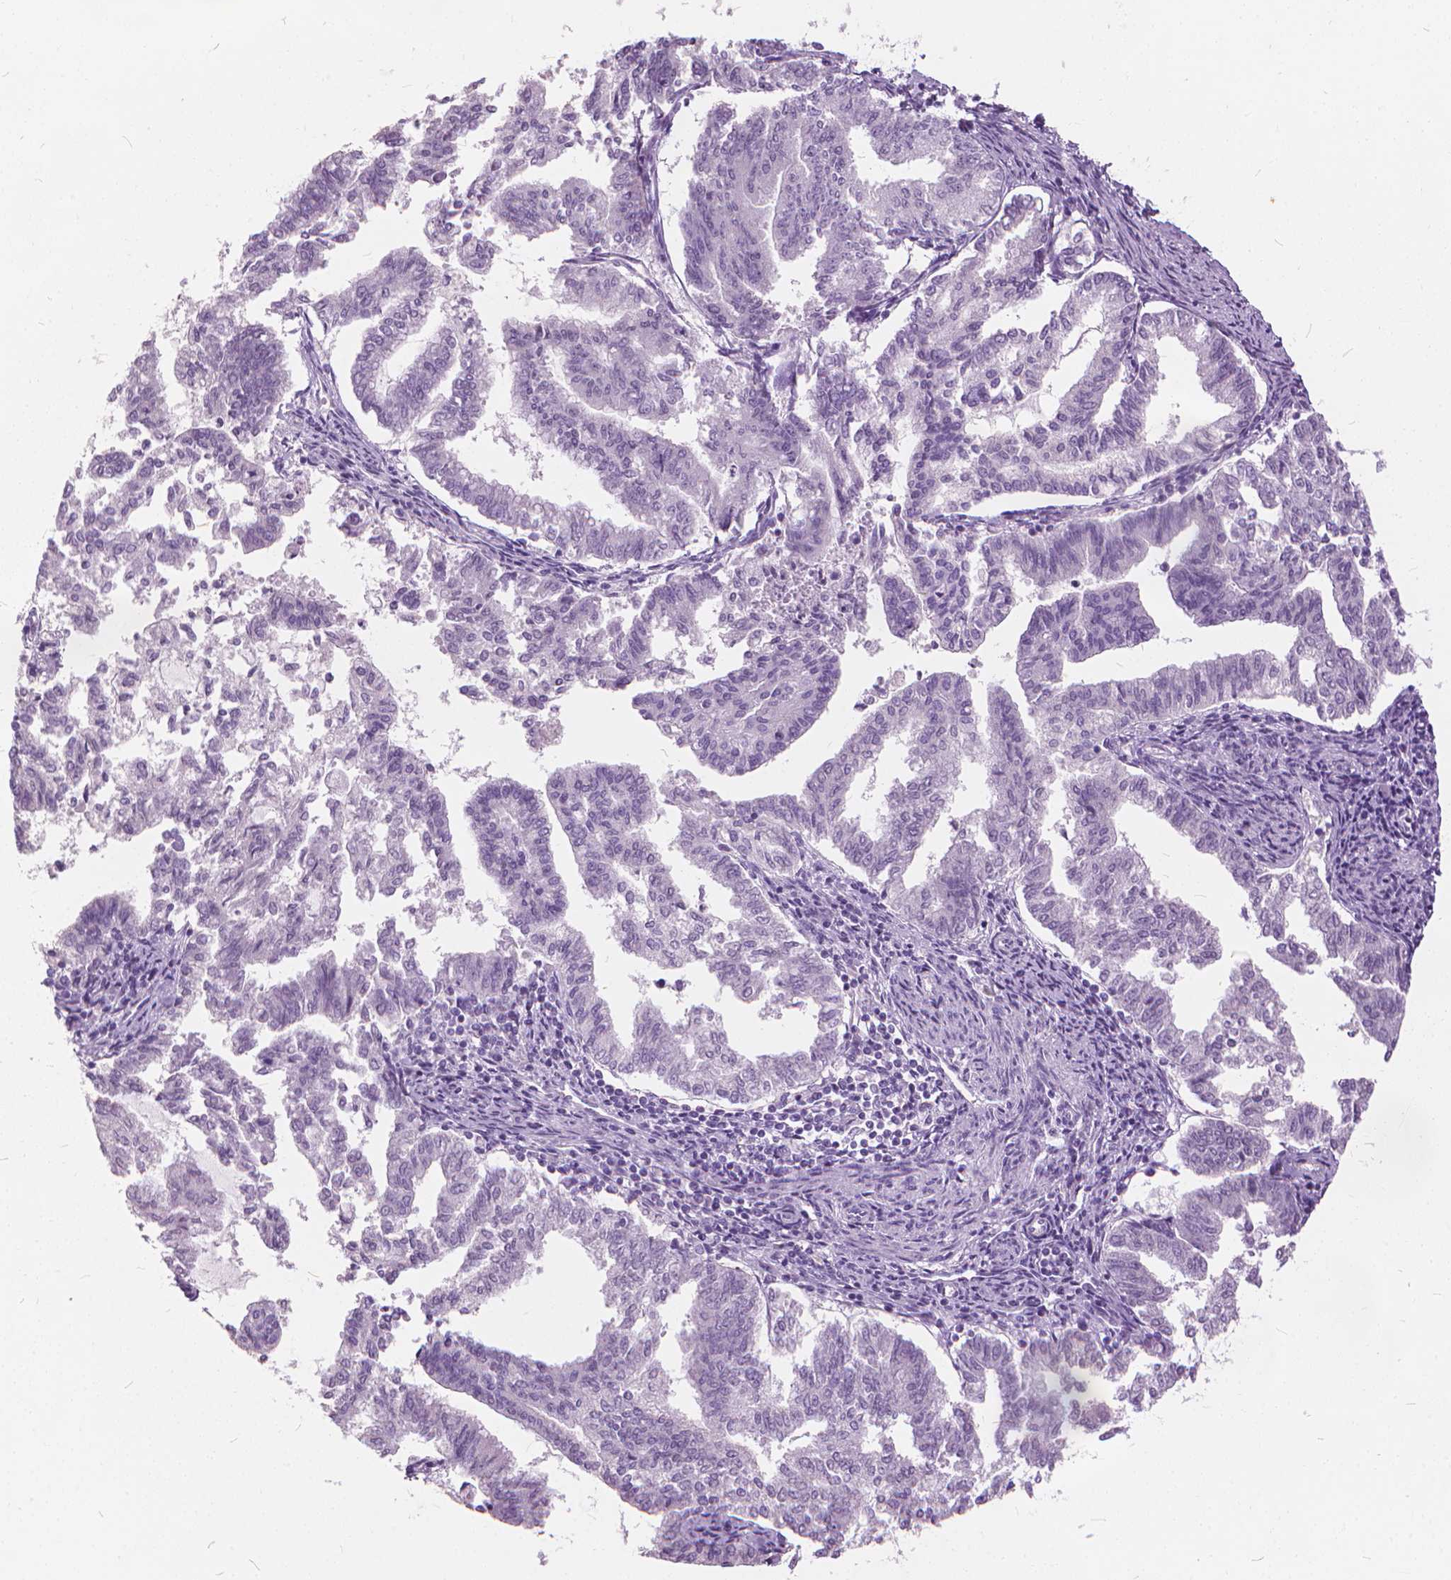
{"staining": {"intensity": "negative", "quantity": "none", "location": "none"}, "tissue": "endometrial cancer", "cell_type": "Tumor cells", "image_type": "cancer", "snomed": [{"axis": "morphology", "description": "Adenocarcinoma, NOS"}, {"axis": "topography", "description": "Endometrium"}], "caption": "Immunohistochemical staining of endometrial cancer displays no significant staining in tumor cells.", "gene": "DNM1", "patient": {"sex": "female", "age": 79}}